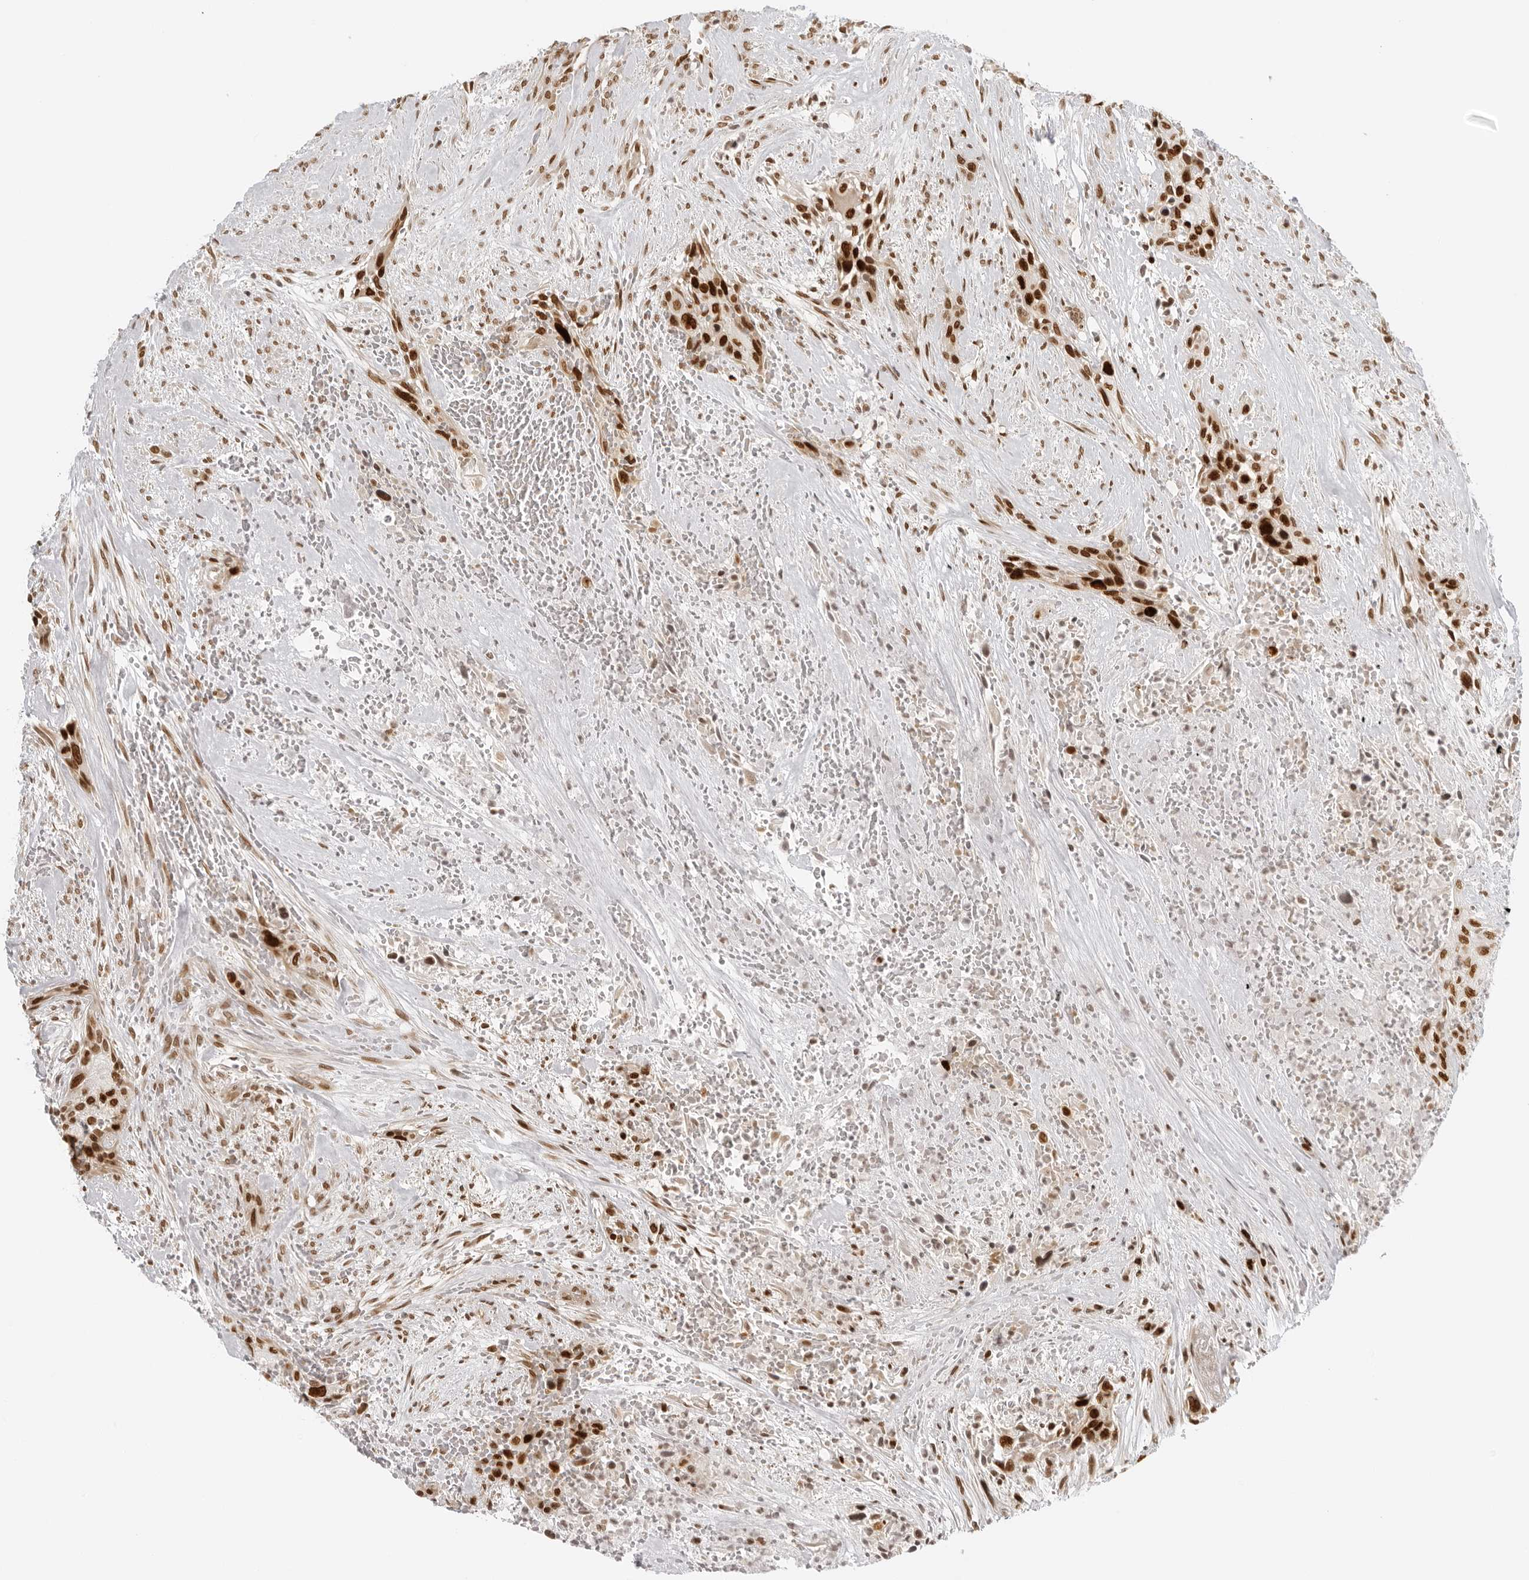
{"staining": {"intensity": "strong", "quantity": ">75%", "location": "nuclear"}, "tissue": "urothelial cancer", "cell_type": "Tumor cells", "image_type": "cancer", "snomed": [{"axis": "morphology", "description": "Urothelial carcinoma, High grade"}, {"axis": "topography", "description": "Urinary bladder"}], "caption": "An immunohistochemistry (IHC) micrograph of tumor tissue is shown. Protein staining in brown shows strong nuclear positivity in high-grade urothelial carcinoma within tumor cells. Nuclei are stained in blue.", "gene": "RCC1", "patient": {"sex": "male", "age": 35}}